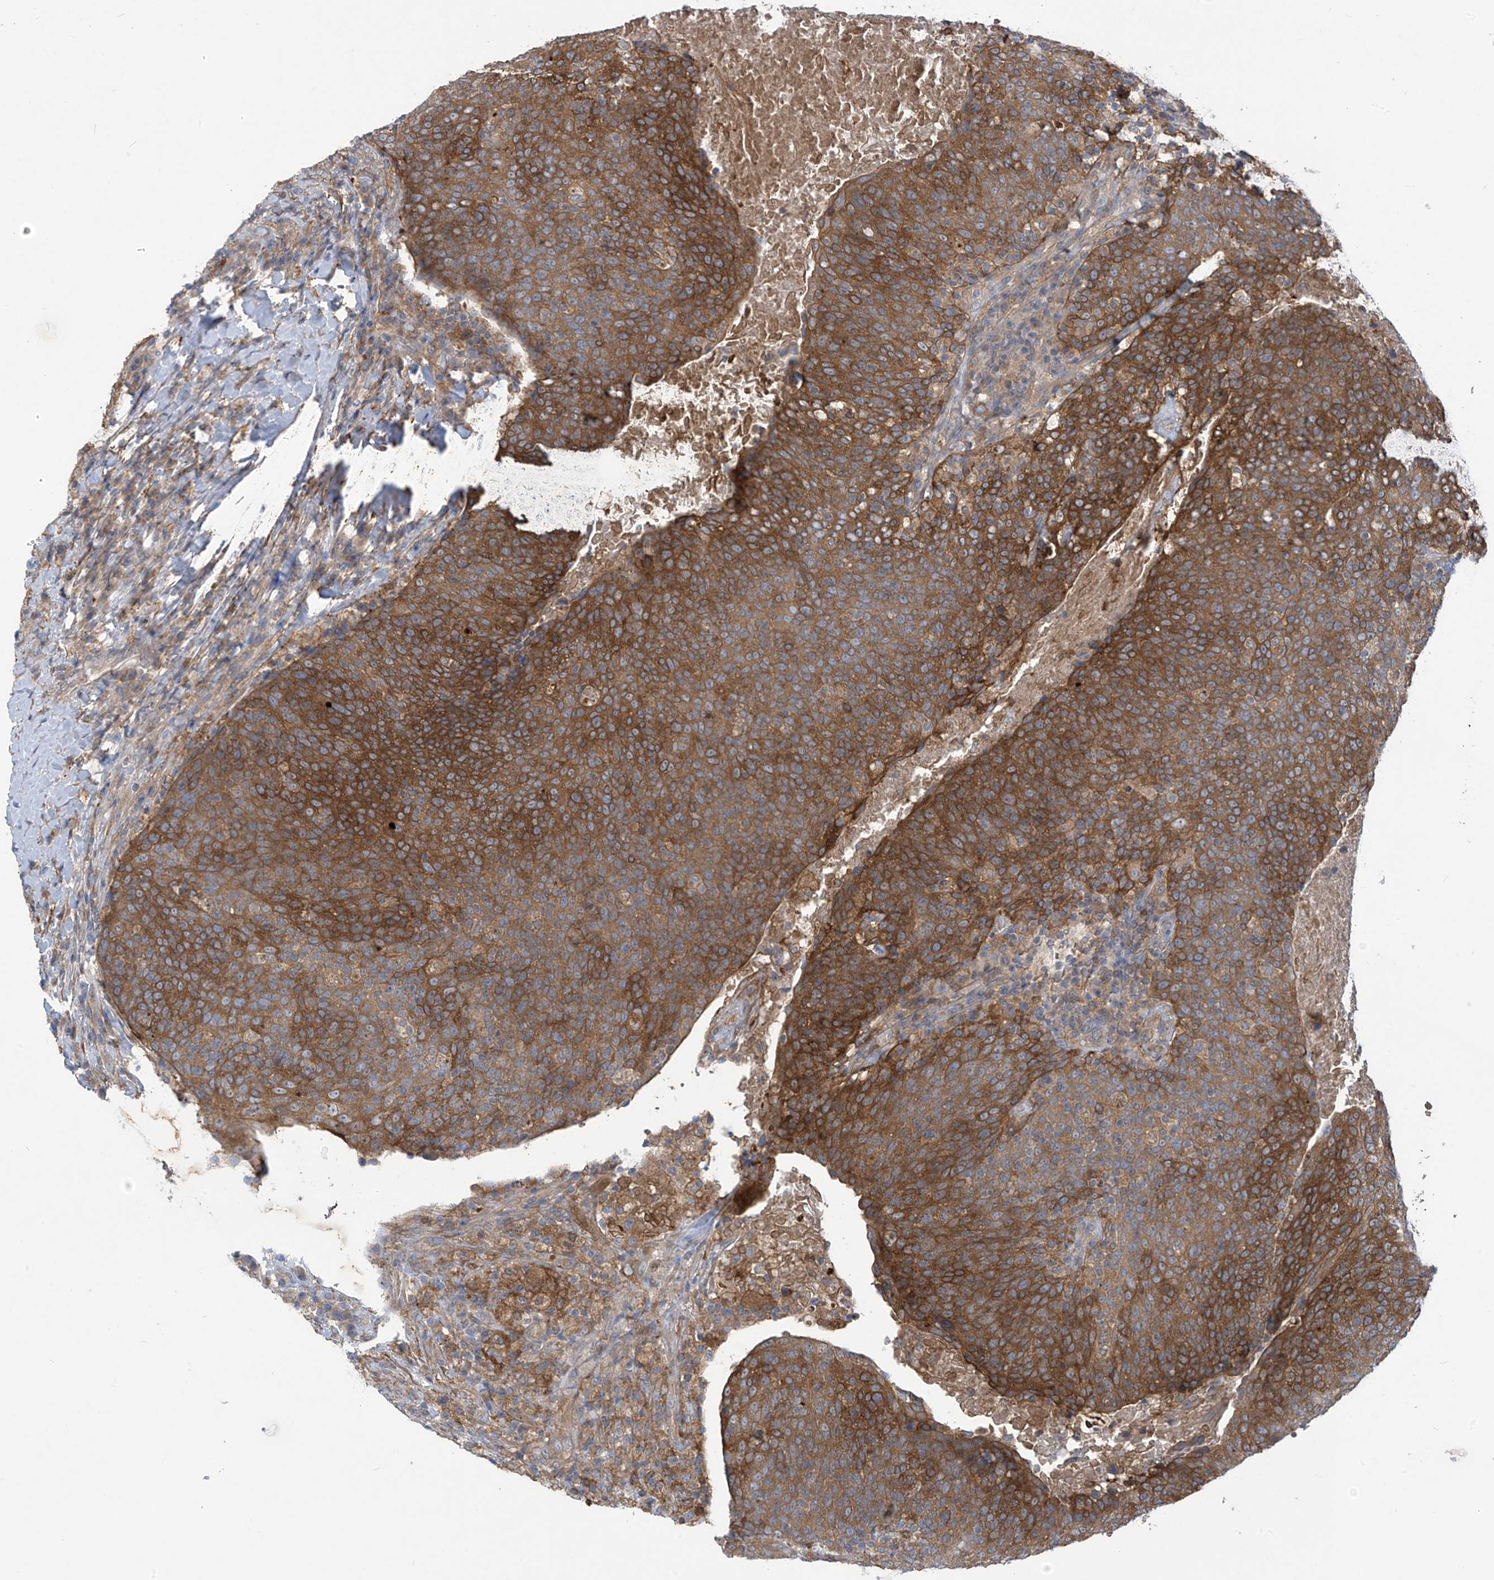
{"staining": {"intensity": "strong", "quantity": ">75%", "location": "cytoplasmic/membranous"}, "tissue": "head and neck cancer", "cell_type": "Tumor cells", "image_type": "cancer", "snomed": [{"axis": "morphology", "description": "Squamous cell carcinoma, NOS"}, {"axis": "morphology", "description": "Squamous cell carcinoma, metastatic, NOS"}, {"axis": "topography", "description": "Lymph node"}, {"axis": "topography", "description": "Head-Neck"}], "caption": "A histopathology image of head and neck cancer (metastatic squamous cell carcinoma) stained for a protein demonstrates strong cytoplasmic/membranous brown staining in tumor cells.", "gene": "ADI1", "patient": {"sex": "male", "age": 62}}